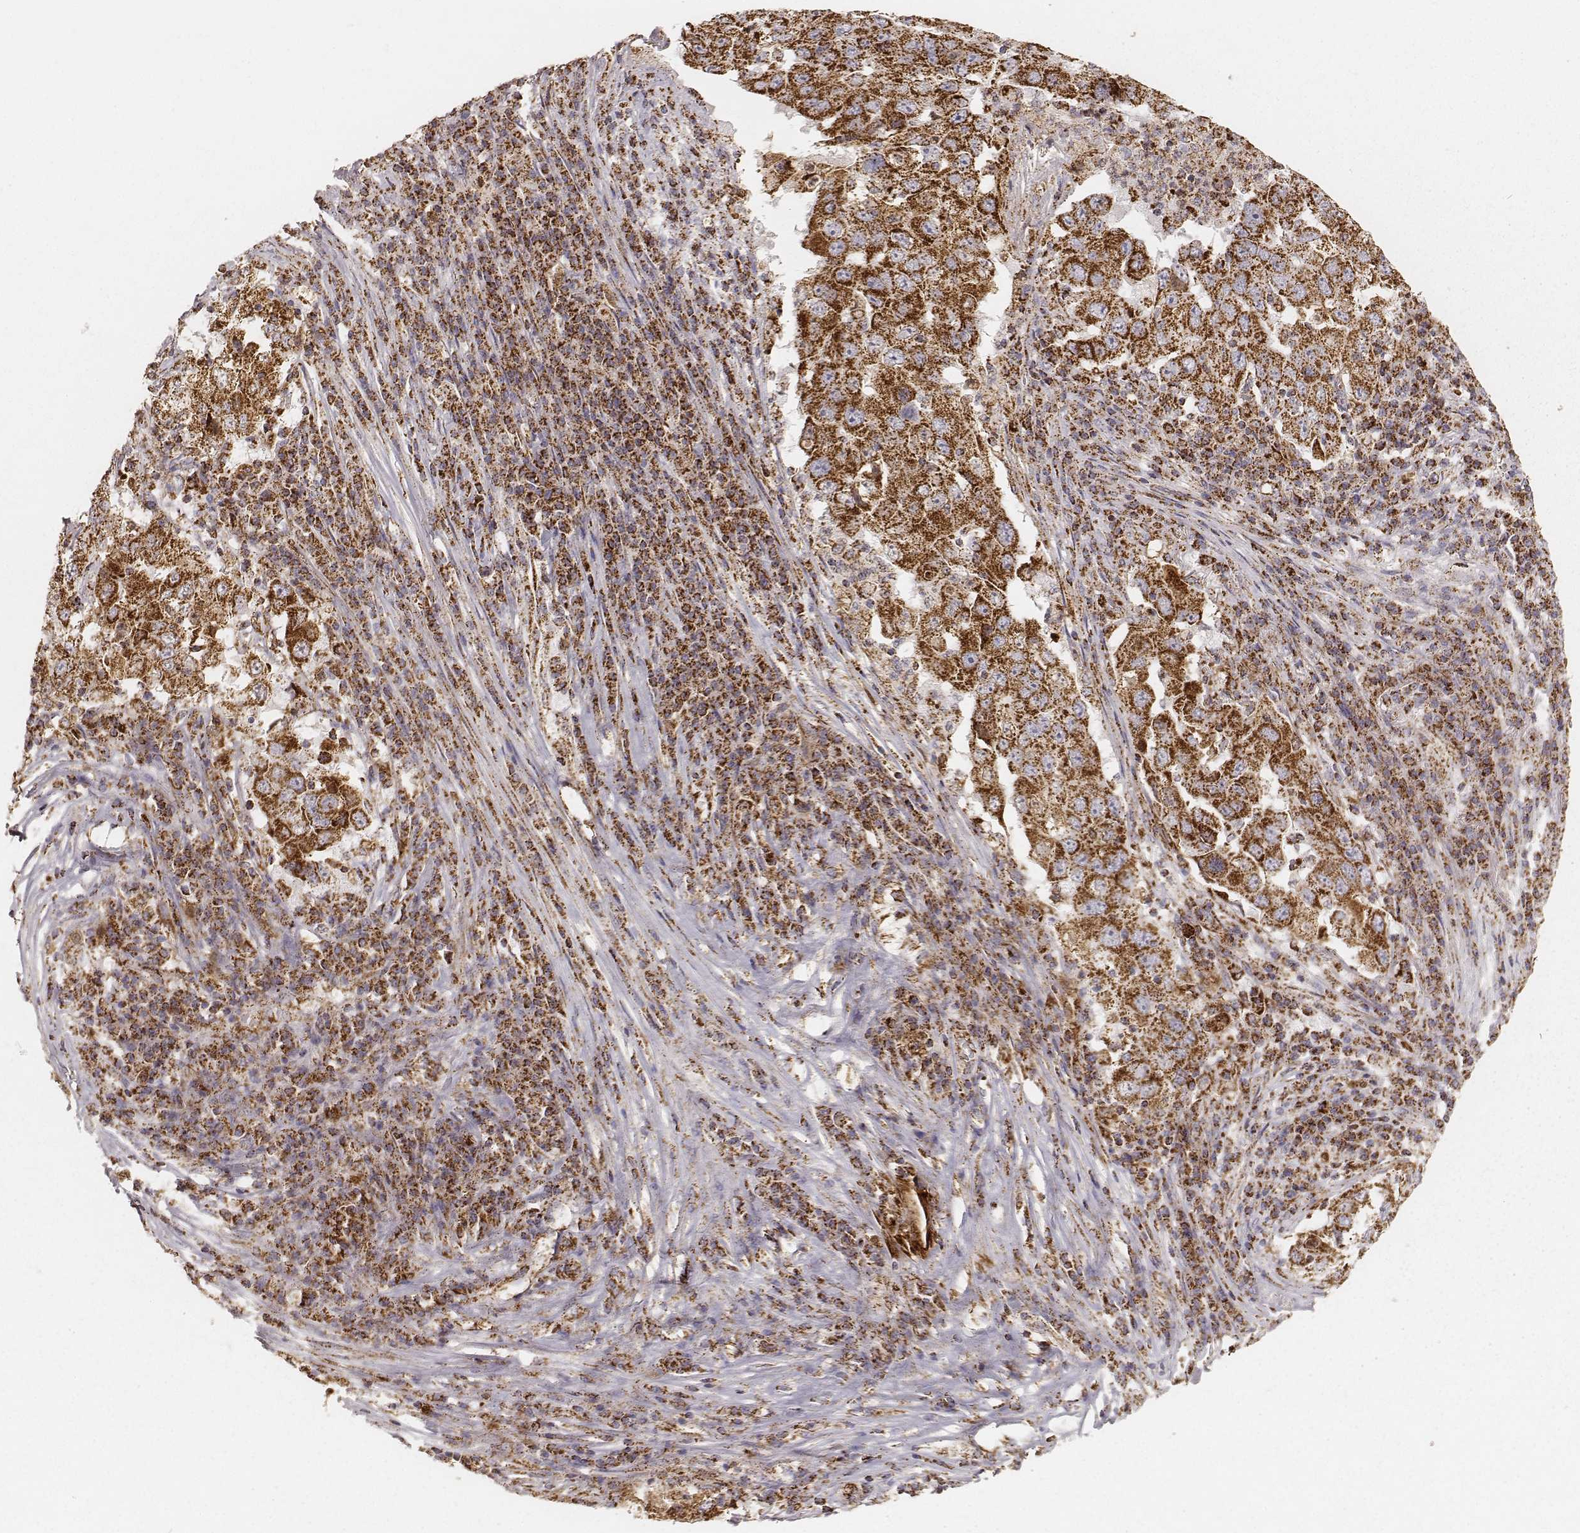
{"staining": {"intensity": "strong", "quantity": ">75%", "location": "cytoplasmic/membranous"}, "tissue": "lung cancer", "cell_type": "Tumor cells", "image_type": "cancer", "snomed": [{"axis": "morphology", "description": "Adenocarcinoma, NOS"}, {"axis": "topography", "description": "Lung"}], "caption": "There is high levels of strong cytoplasmic/membranous staining in tumor cells of lung adenocarcinoma, as demonstrated by immunohistochemical staining (brown color).", "gene": "CS", "patient": {"sex": "male", "age": 73}}